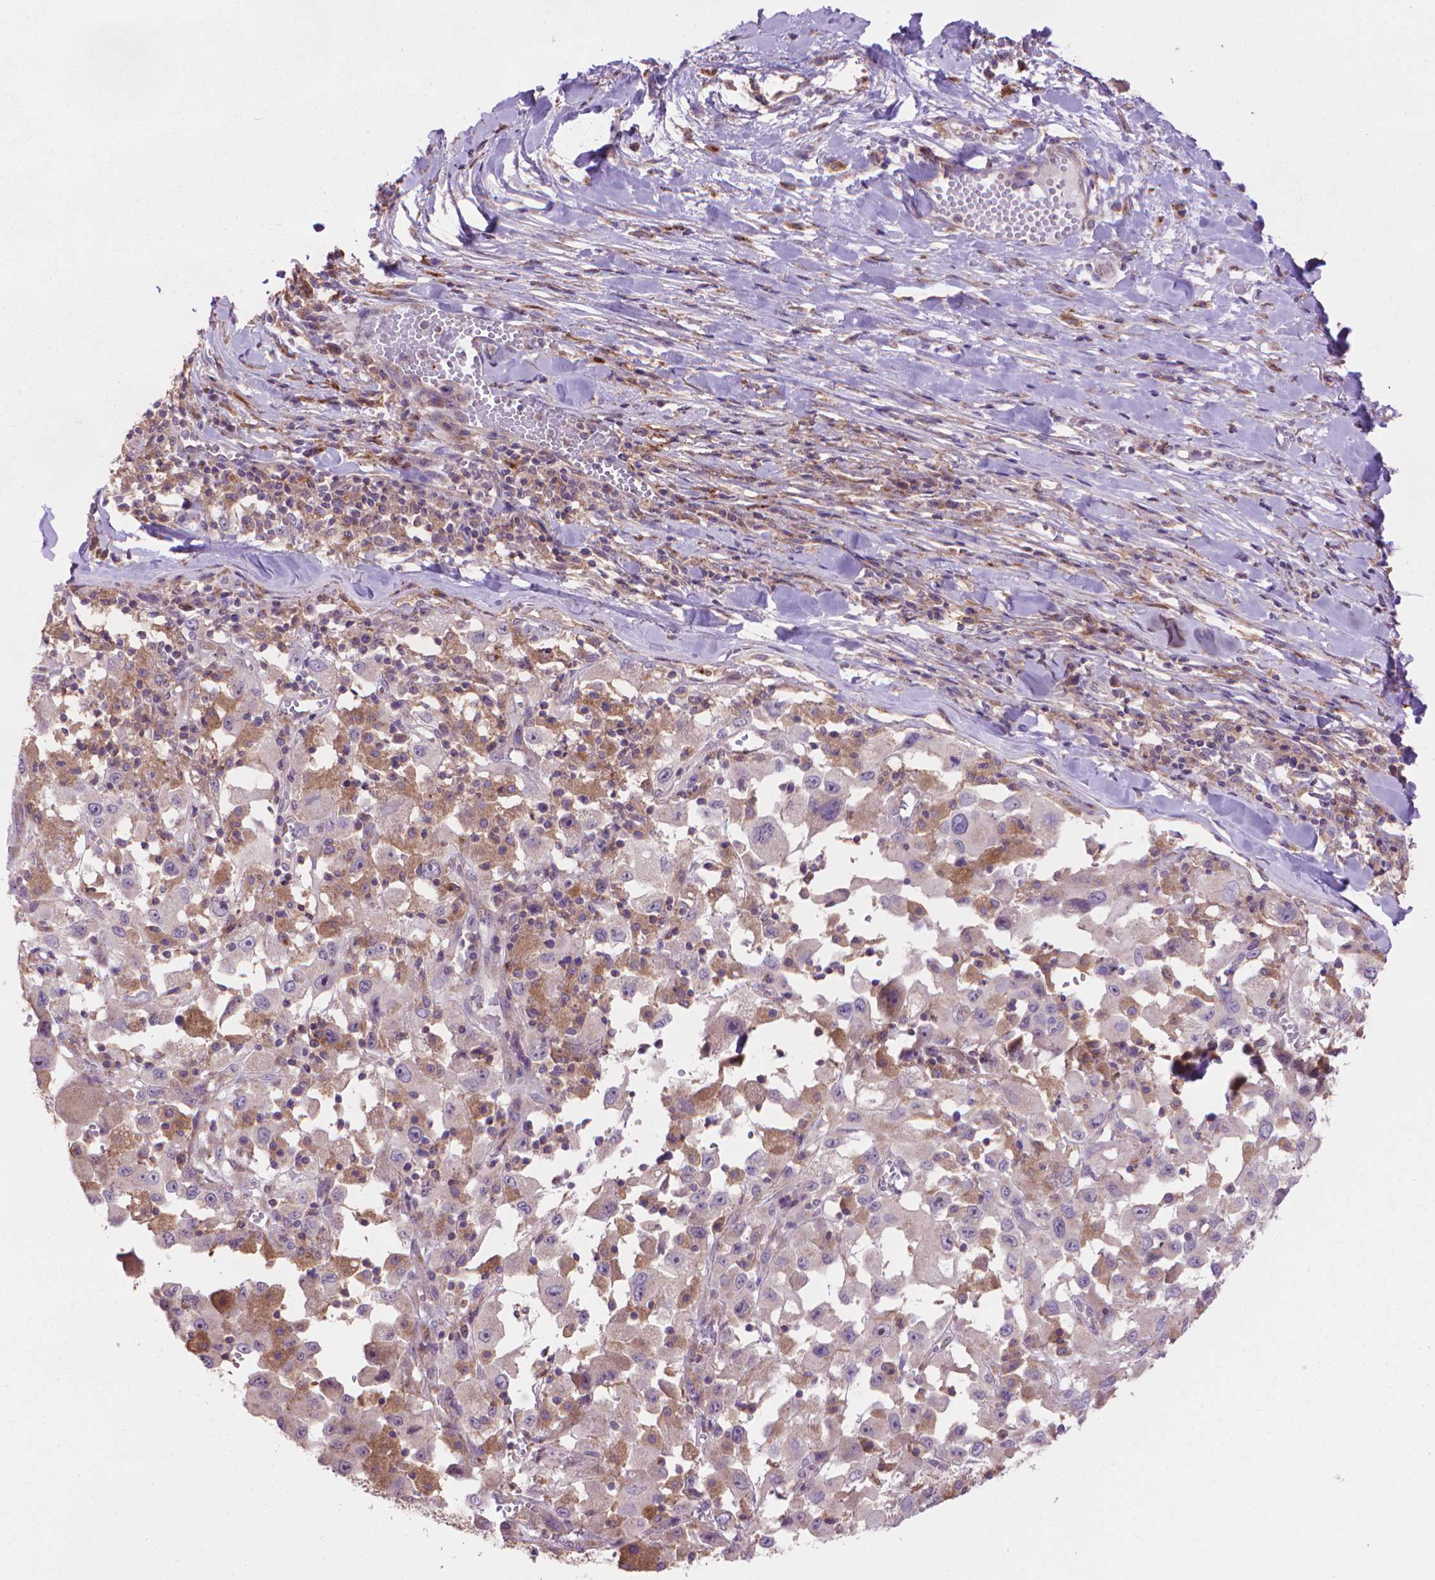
{"staining": {"intensity": "moderate", "quantity": "25%-75%", "location": "cytoplasmic/membranous"}, "tissue": "melanoma", "cell_type": "Tumor cells", "image_type": "cancer", "snomed": [{"axis": "morphology", "description": "Malignant melanoma, Metastatic site"}, {"axis": "topography", "description": "Lymph node"}], "caption": "Protein positivity by immunohistochemistry exhibits moderate cytoplasmic/membranous expression in approximately 25%-75% of tumor cells in melanoma.", "gene": "GLB1", "patient": {"sex": "male", "age": 50}}